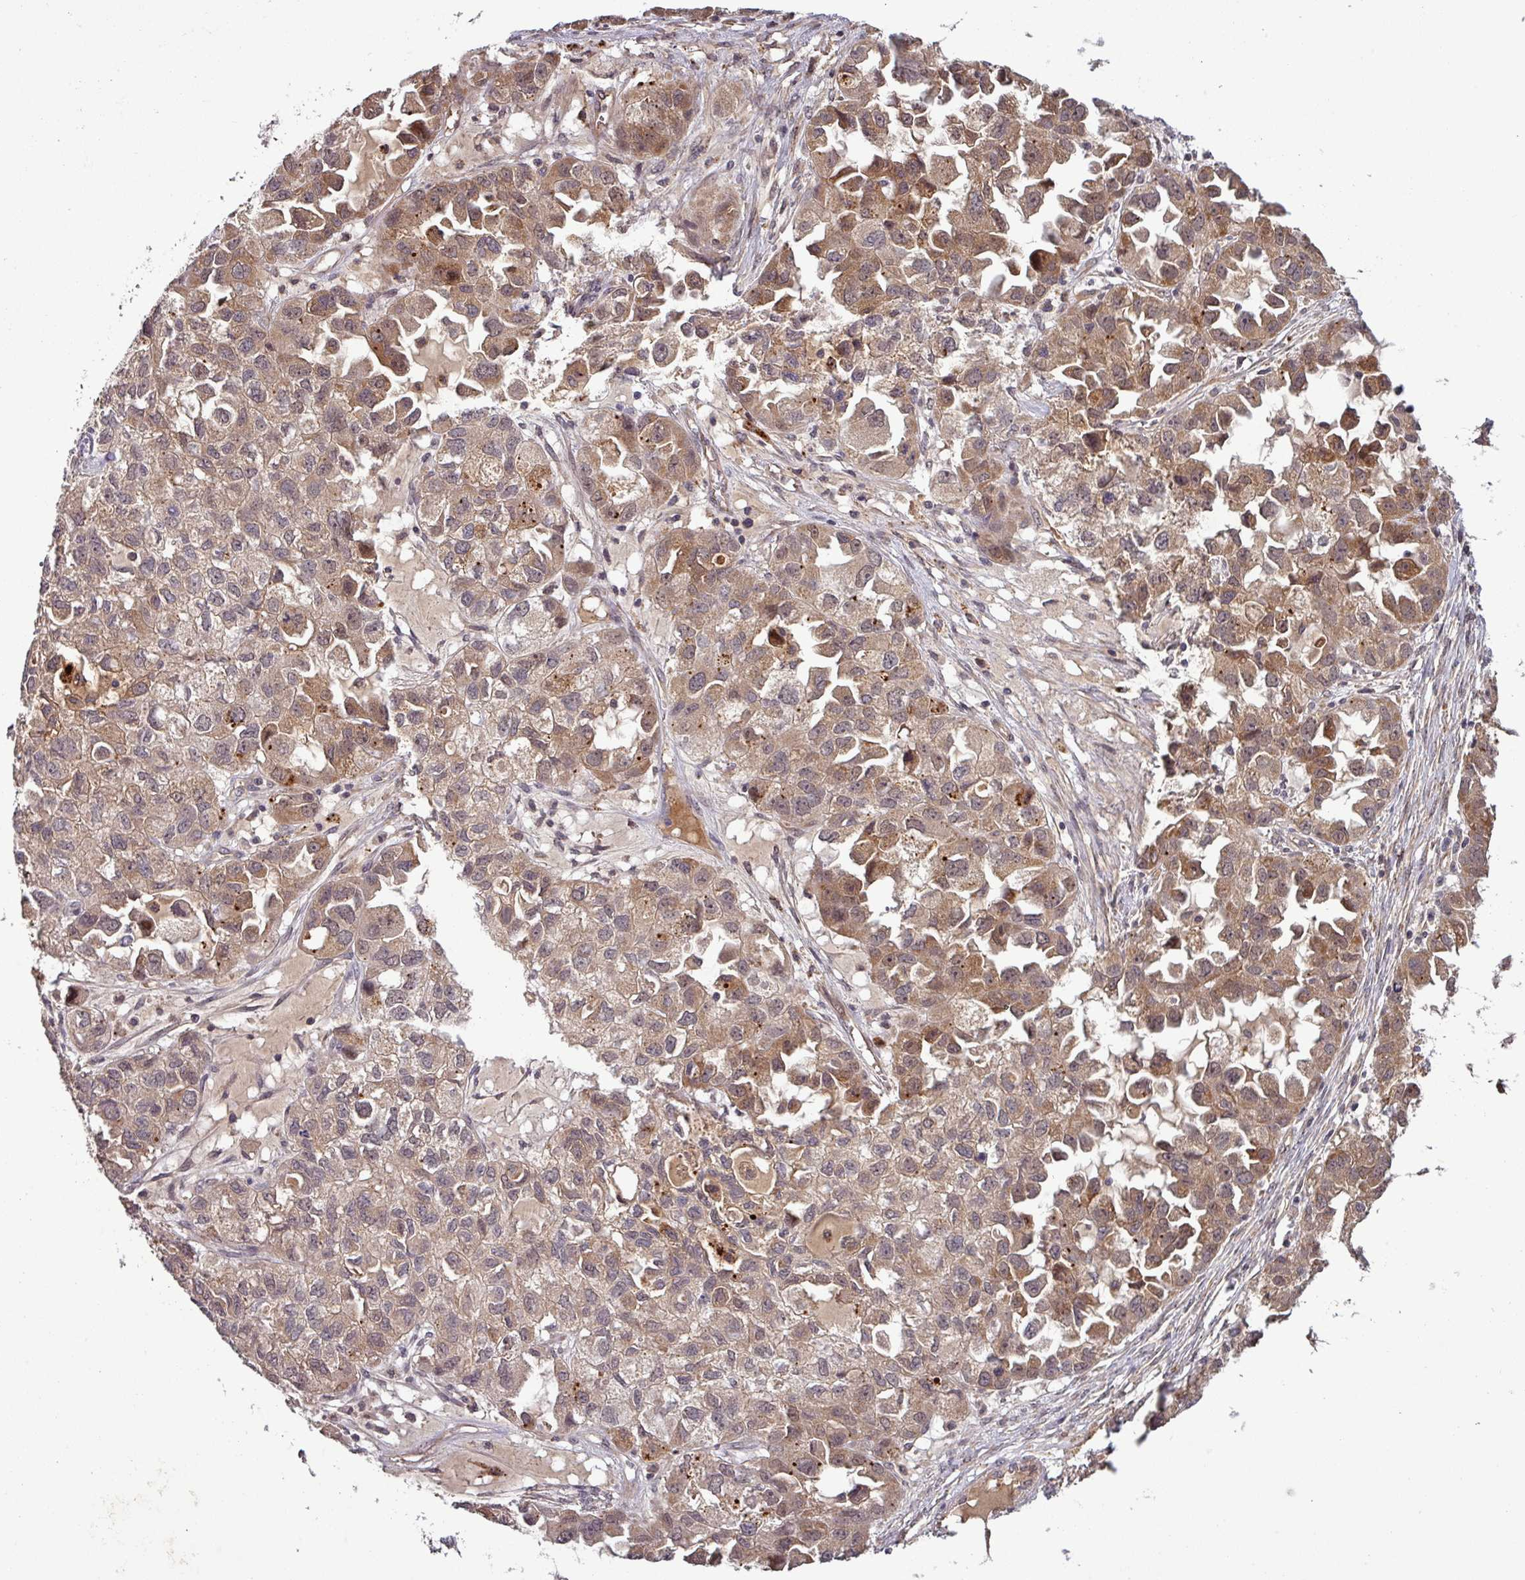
{"staining": {"intensity": "moderate", "quantity": "25%-75%", "location": "cytoplasmic/membranous,nuclear"}, "tissue": "ovarian cancer", "cell_type": "Tumor cells", "image_type": "cancer", "snomed": [{"axis": "morphology", "description": "Cystadenocarcinoma, serous, NOS"}, {"axis": "topography", "description": "Ovary"}], "caption": "Ovarian cancer (serous cystadenocarcinoma) stained with DAB (3,3'-diaminobenzidine) immunohistochemistry (IHC) exhibits medium levels of moderate cytoplasmic/membranous and nuclear expression in about 25%-75% of tumor cells.", "gene": "PUS1", "patient": {"sex": "female", "age": 84}}